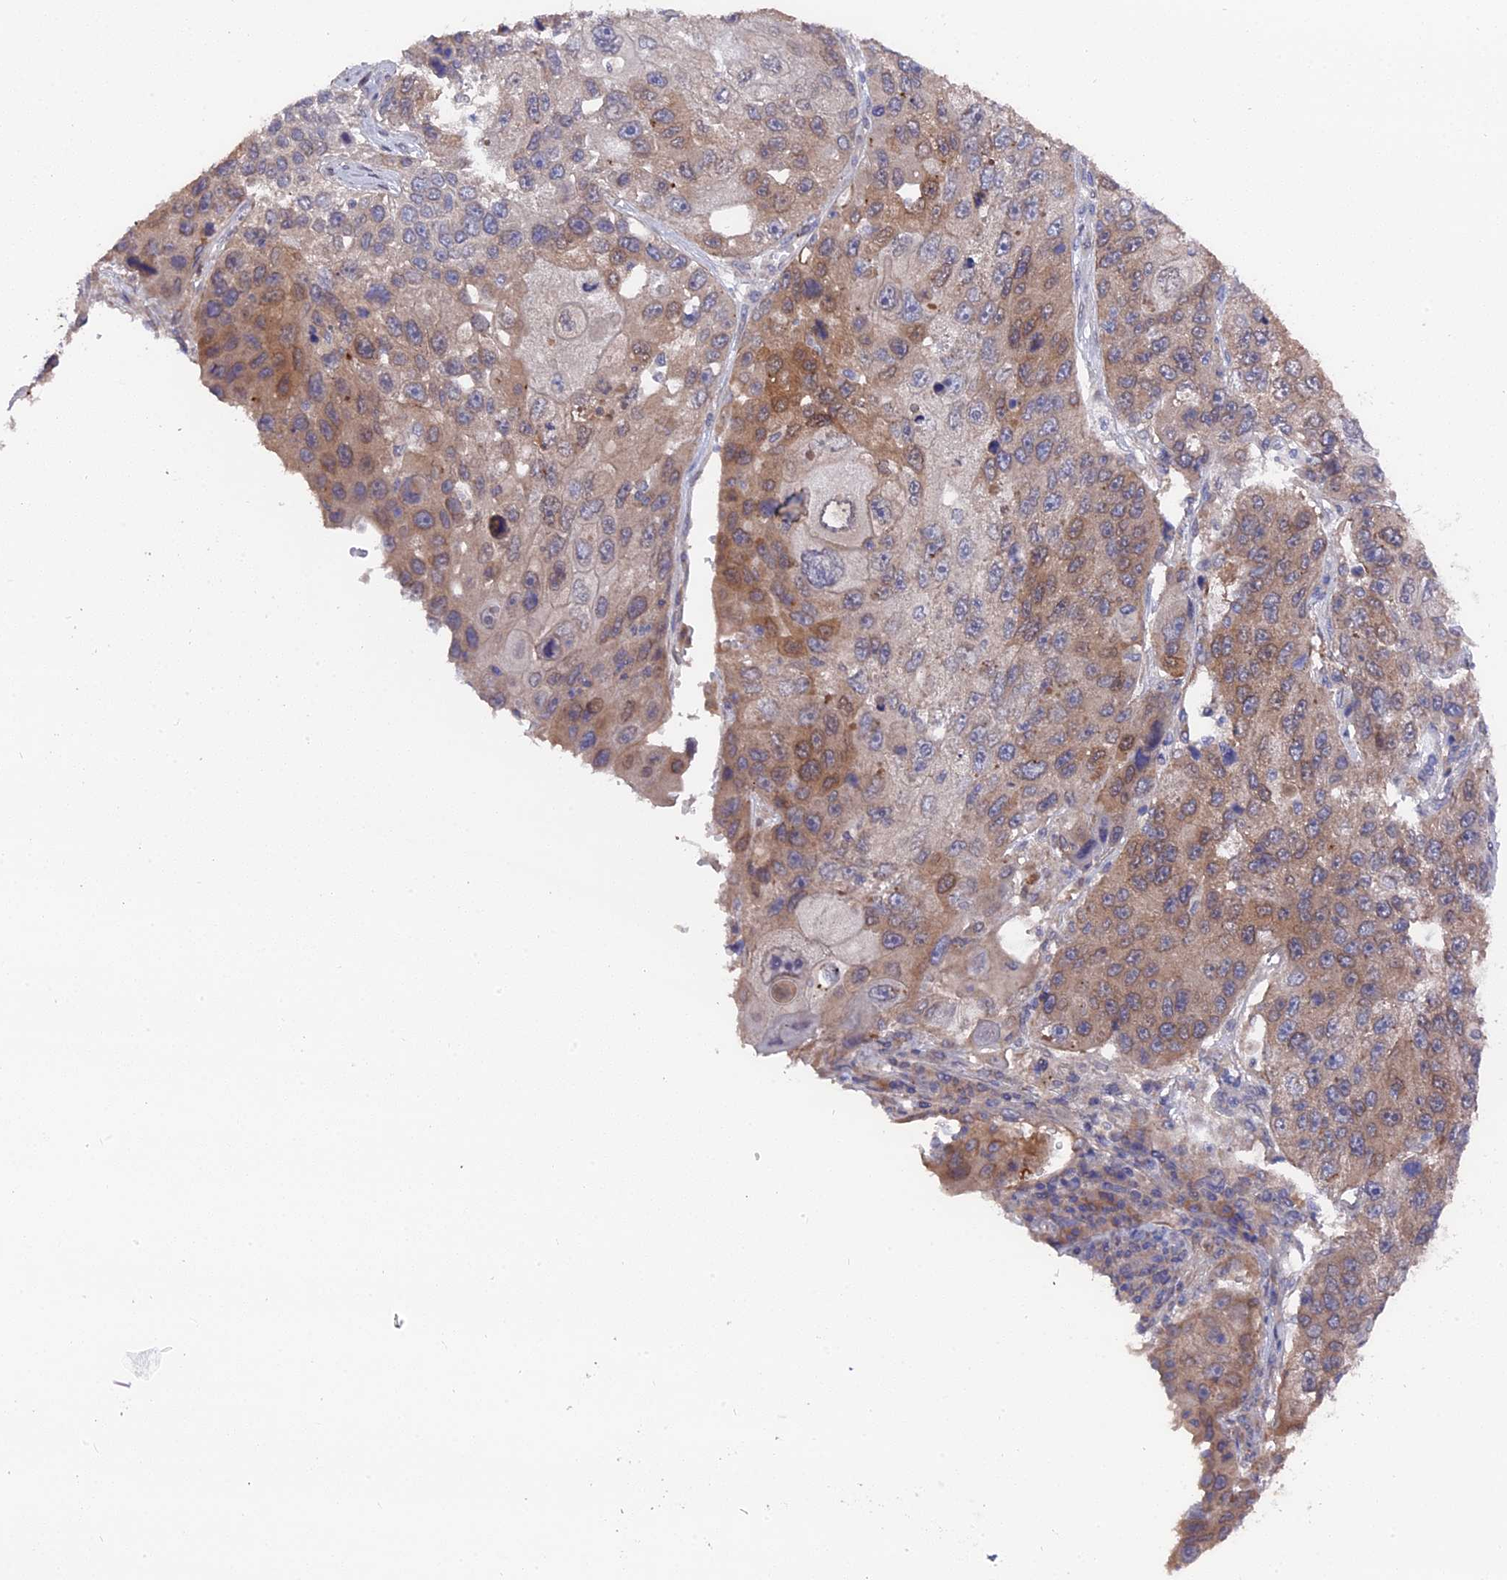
{"staining": {"intensity": "moderate", "quantity": "25%-75%", "location": "cytoplasmic/membranous"}, "tissue": "lung cancer", "cell_type": "Tumor cells", "image_type": "cancer", "snomed": [{"axis": "morphology", "description": "Squamous cell carcinoma, NOS"}, {"axis": "topography", "description": "Lung"}], "caption": "Tumor cells display medium levels of moderate cytoplasmic/membranous expression in approximately 25%-75% of cells in human squamous cell carcinoma (lung).", "gene": "ZCCHC2", "patient": {"sex": "male", "age": 61}}